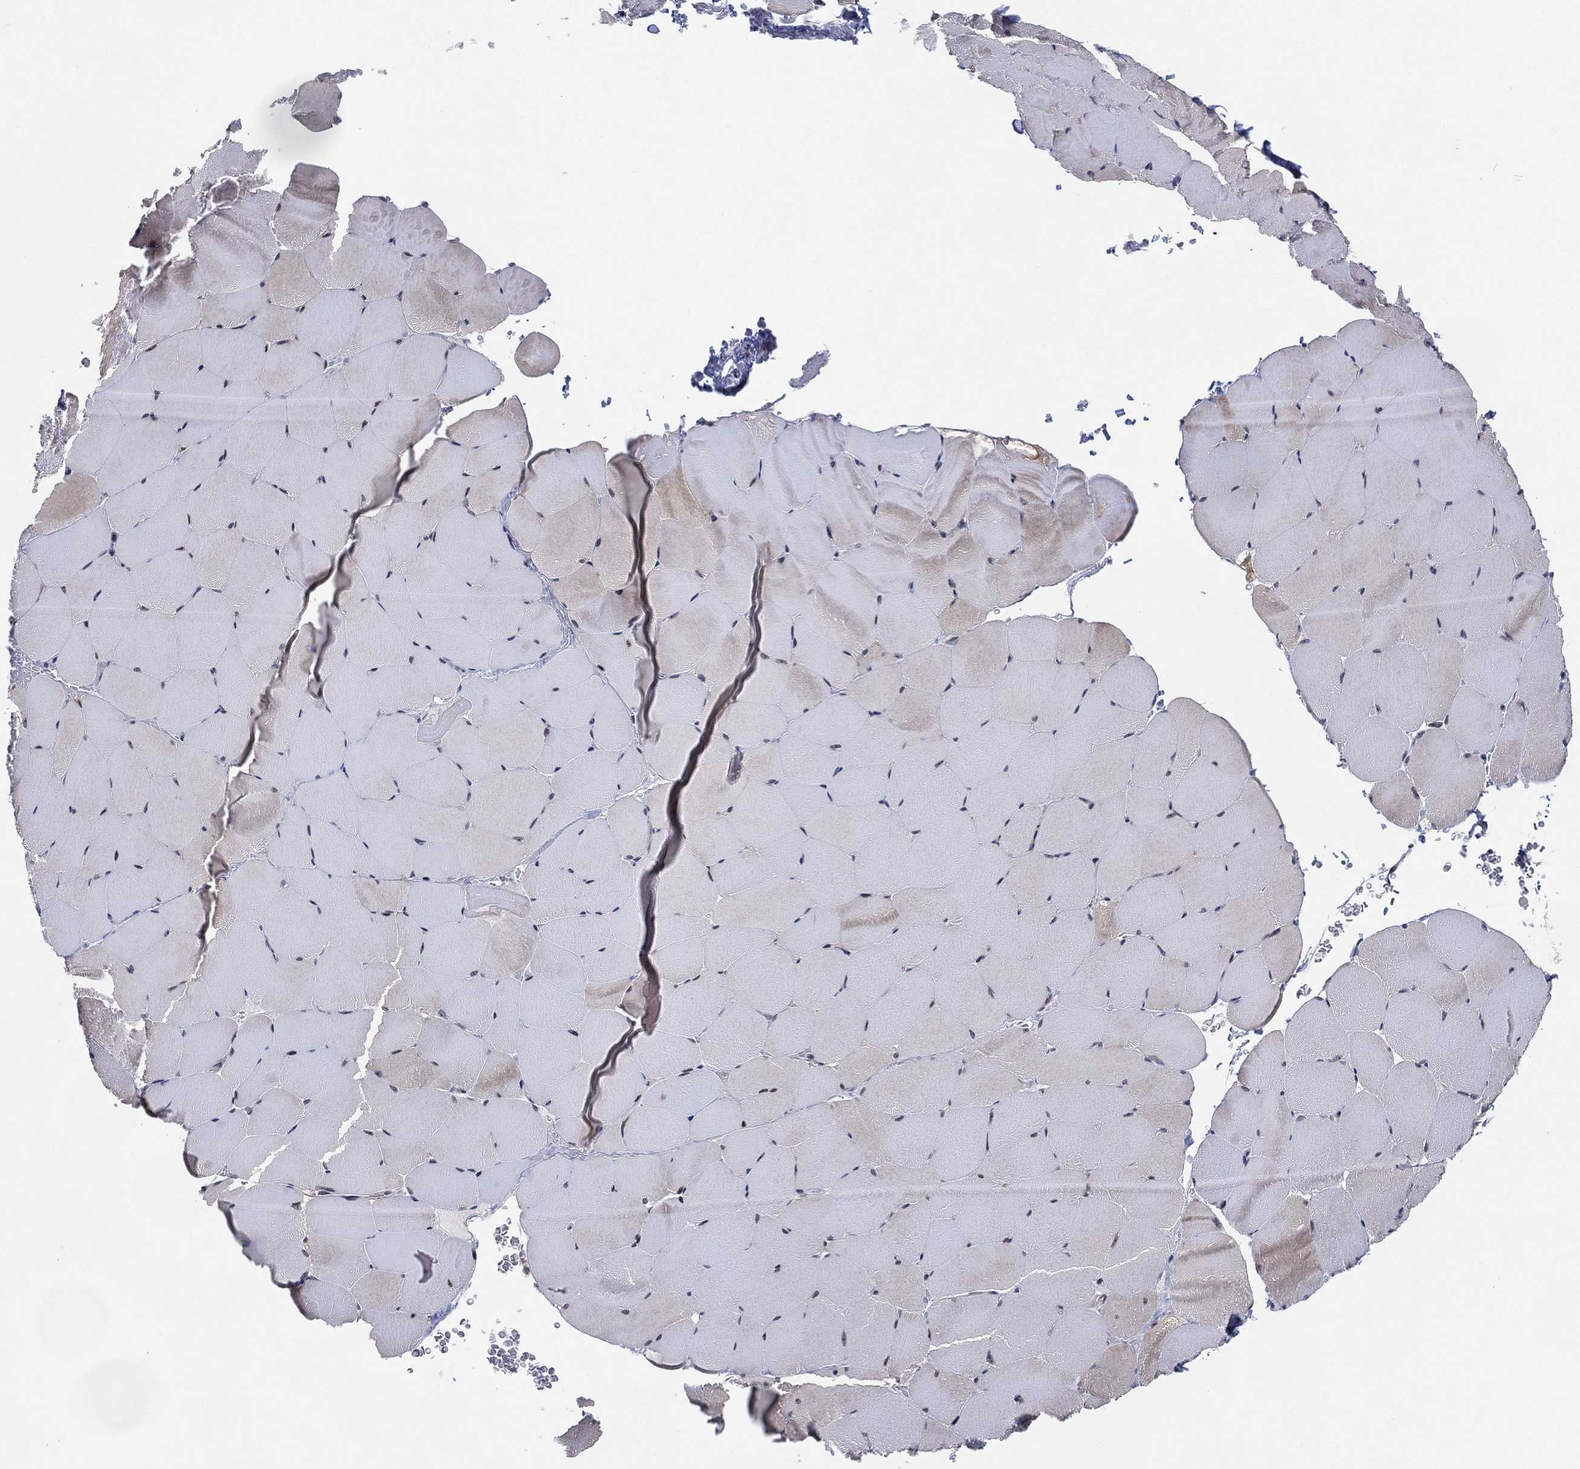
{"staining": {"intensity": "weak", "quantity": "<25%", "location": "cytoplasmic/membranous"}, "tissue": "skeletal muscle", "cell_type": "Myocytes", "image_type": "normal", "snomed": [{"axis": "morphology", "description": "Normal tissue, NOS"}, {"axis": "topography", "description": "Skeletal muscle"}], "caption": "Immunohistochemistry (IHC) of unremarkable skeletal muscle displays no positivity in myocytes.", "gene": "FAM104A", "patient": {"sex": "female", "age": 37}}